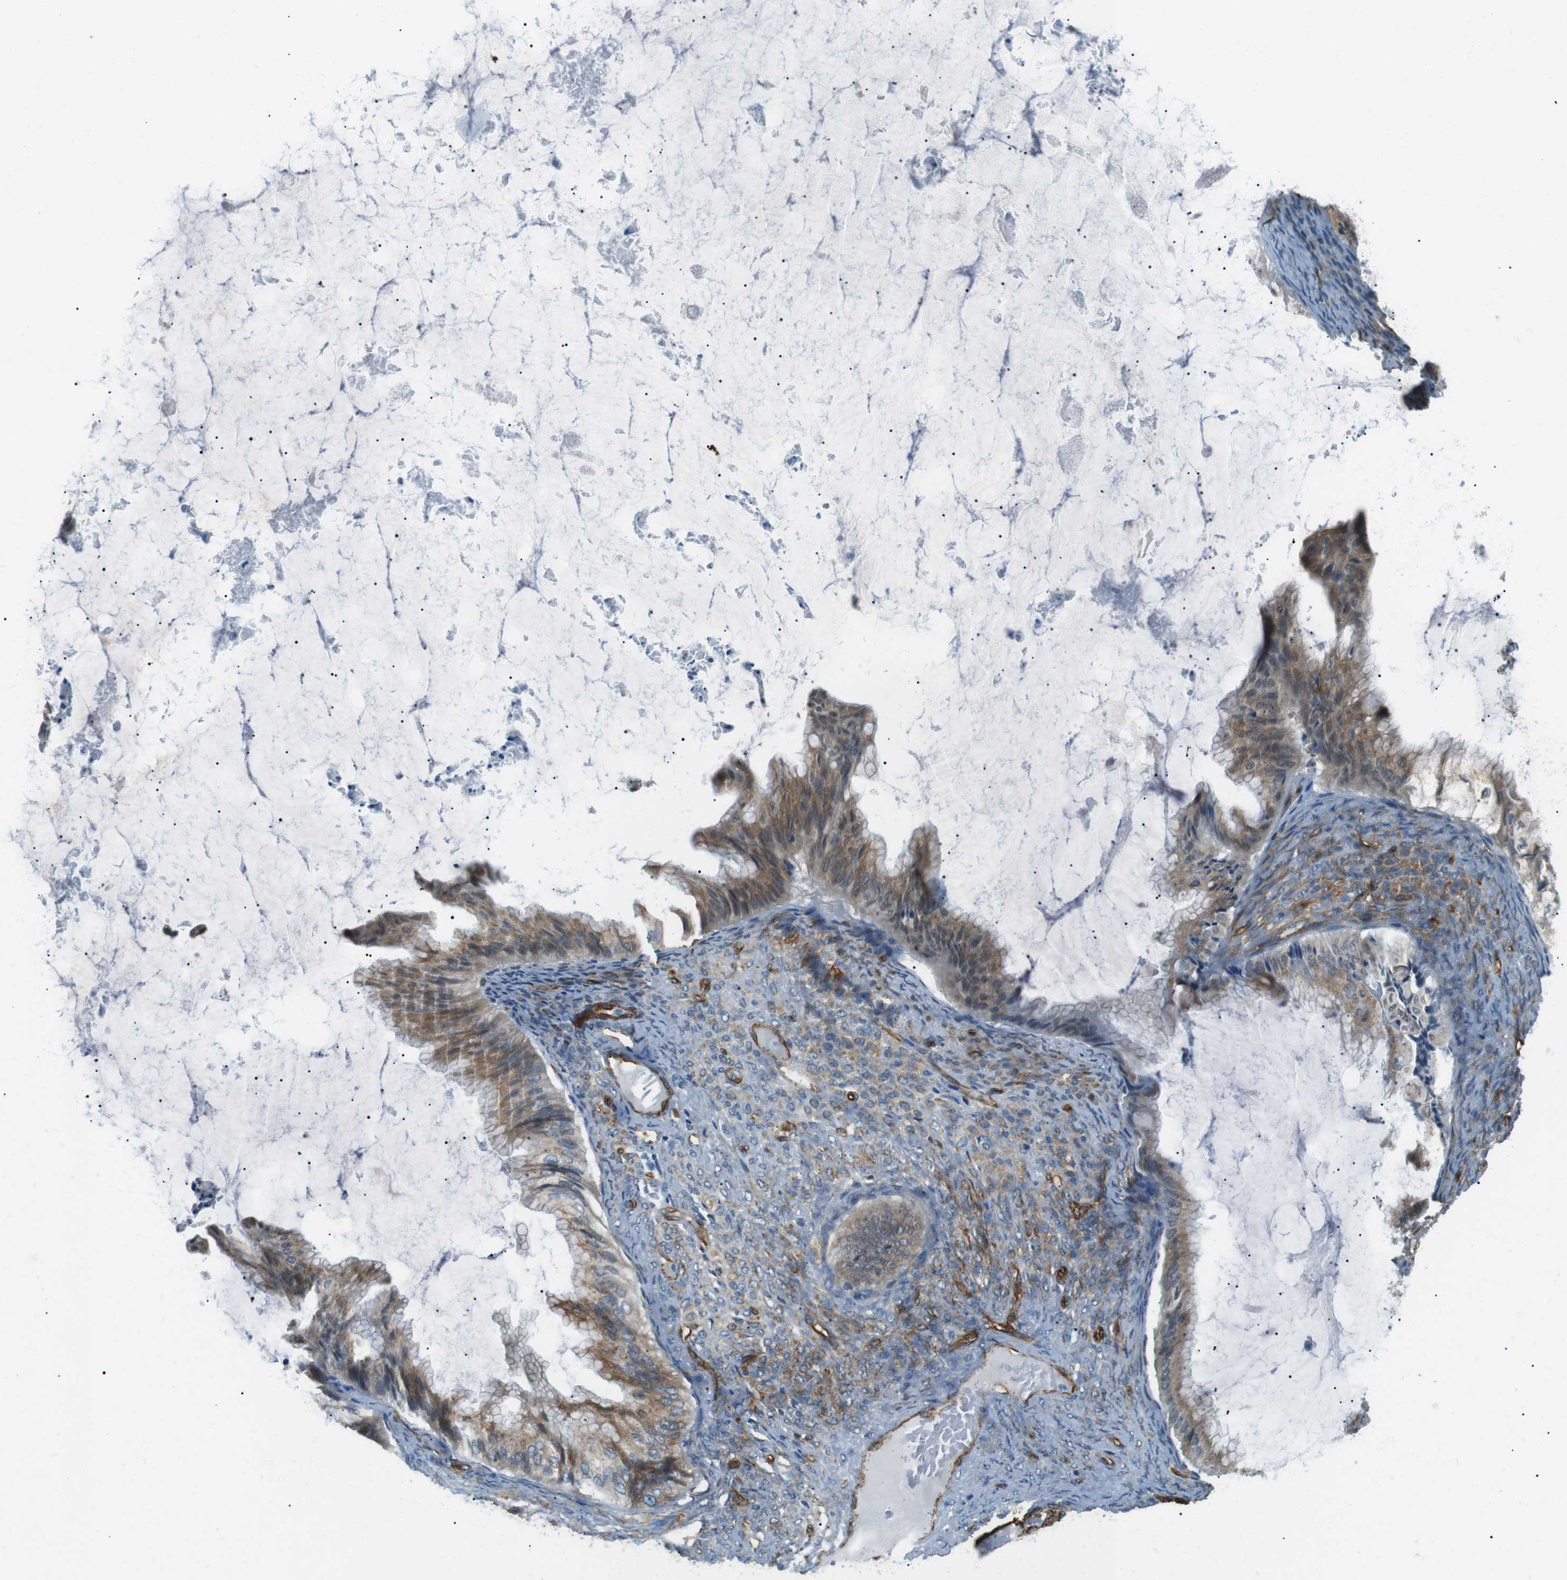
{"staining": {"intensity": "moderate", "quantity": ">75%", "location": "cytoplasmic/membranous"}, "tissue": "ovarian cancer", "cell_type": "Tumor cells", "image_type": "cancer", "snomed": [{"axis": "morphology", "description": "Cystadenocarcinoma, mucinous, NOS"}, {"axis": "topography", "description": "Ovary"}], "caption": "Immunohistochemical staining of ovarian cancer reveals medium levels of moderate cytoplasmic/membranous positivity in approximately >75% of tumor cells. Nuclei are stained in blue.", "gene": "ODR4", "patient": {"sex": "female", "age": 61}}